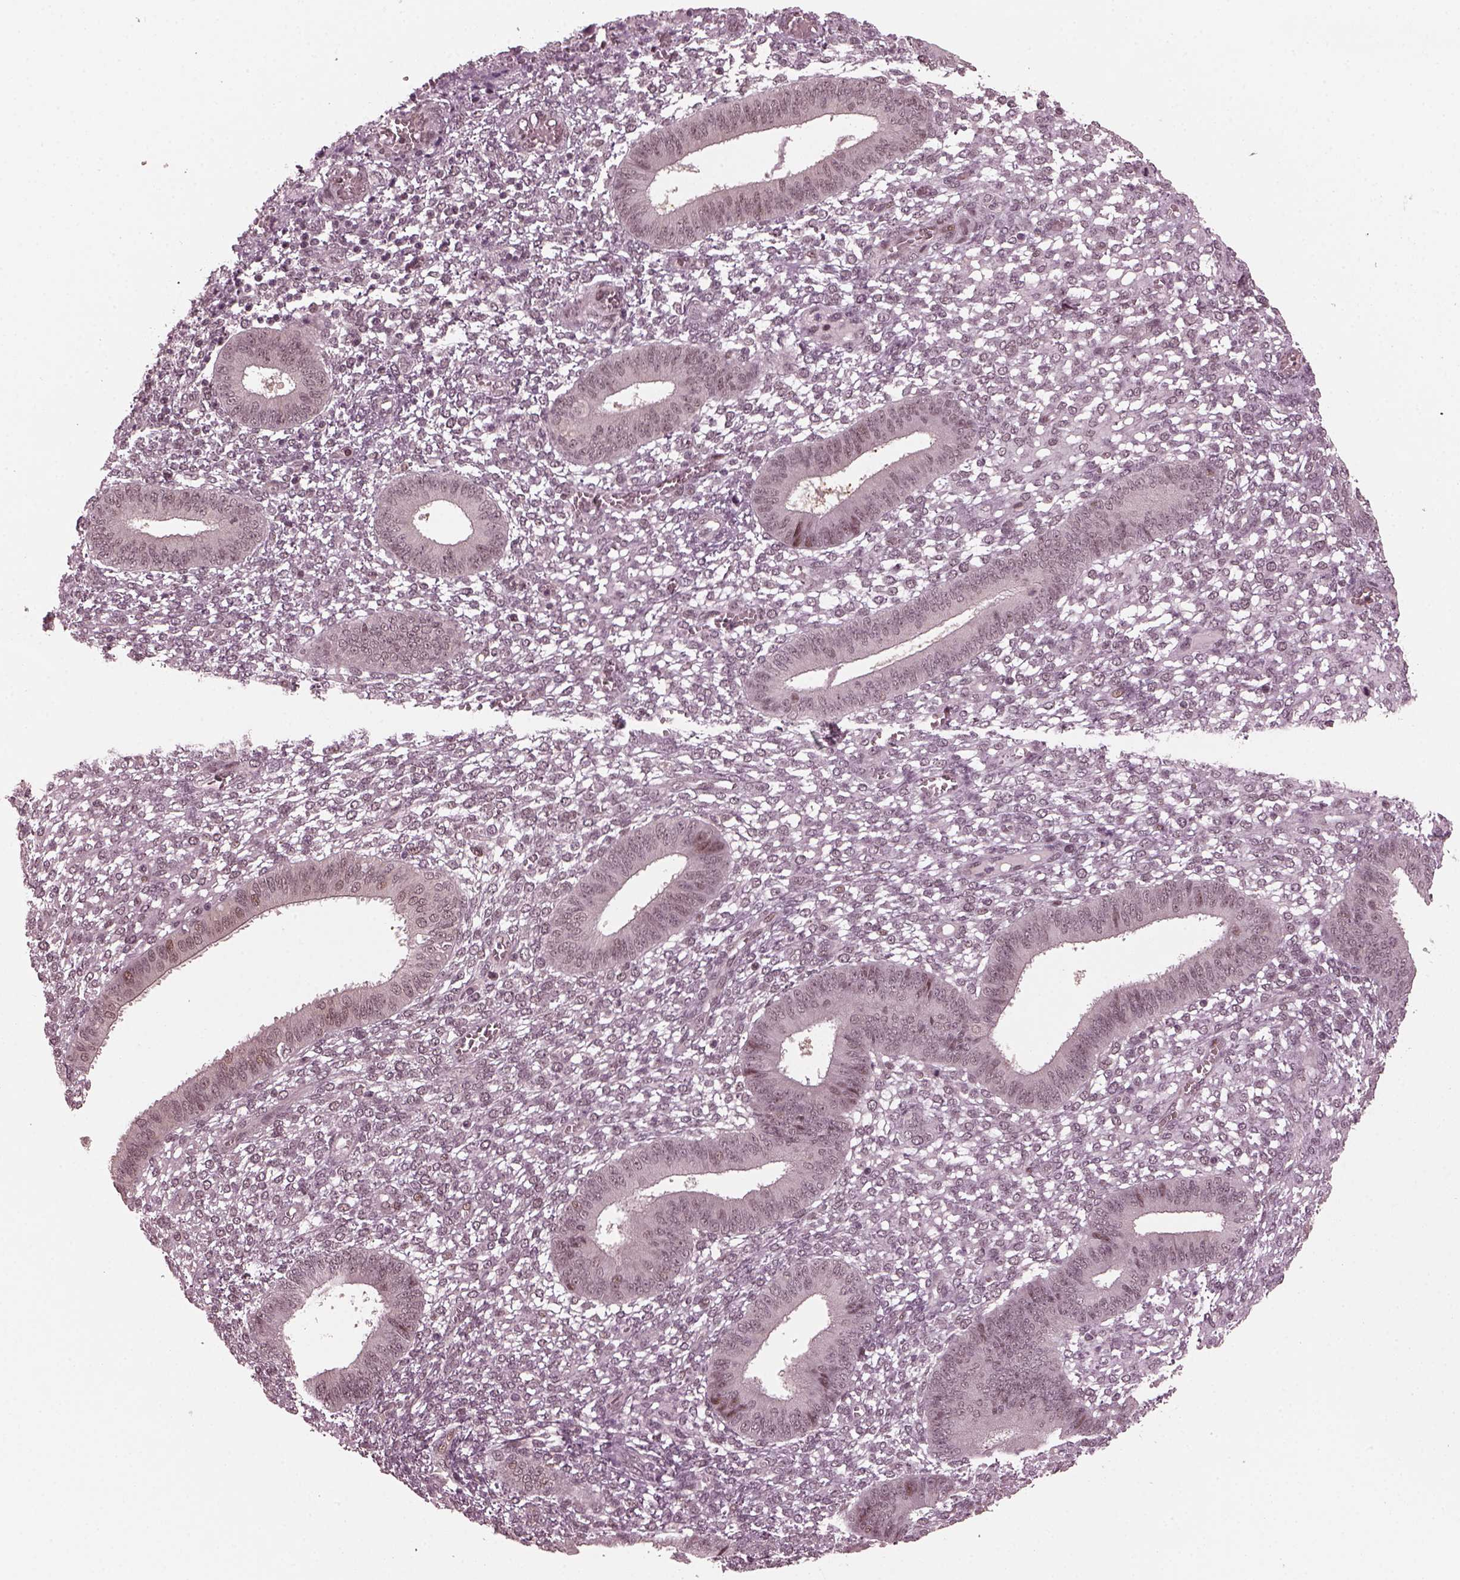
{"staining": {"intensity": "negative", "quantity": "none", "location": "none"}, "tissue": "endometrium", "cell_type": "Cells in endometrial stroma", "image_type": "normal", "snomed": [{"axis": "morphology", "description": "Normal tissue, NOS"}, {"axis": "topography", "description": "Endometrium"}], "caption": "Immunohistochemistry (IHC) of benign endometrium shows no staining in cells in endometrial stroma.", "gene": "TRIB3", "patient": {"sex": "female", "age": 42}}